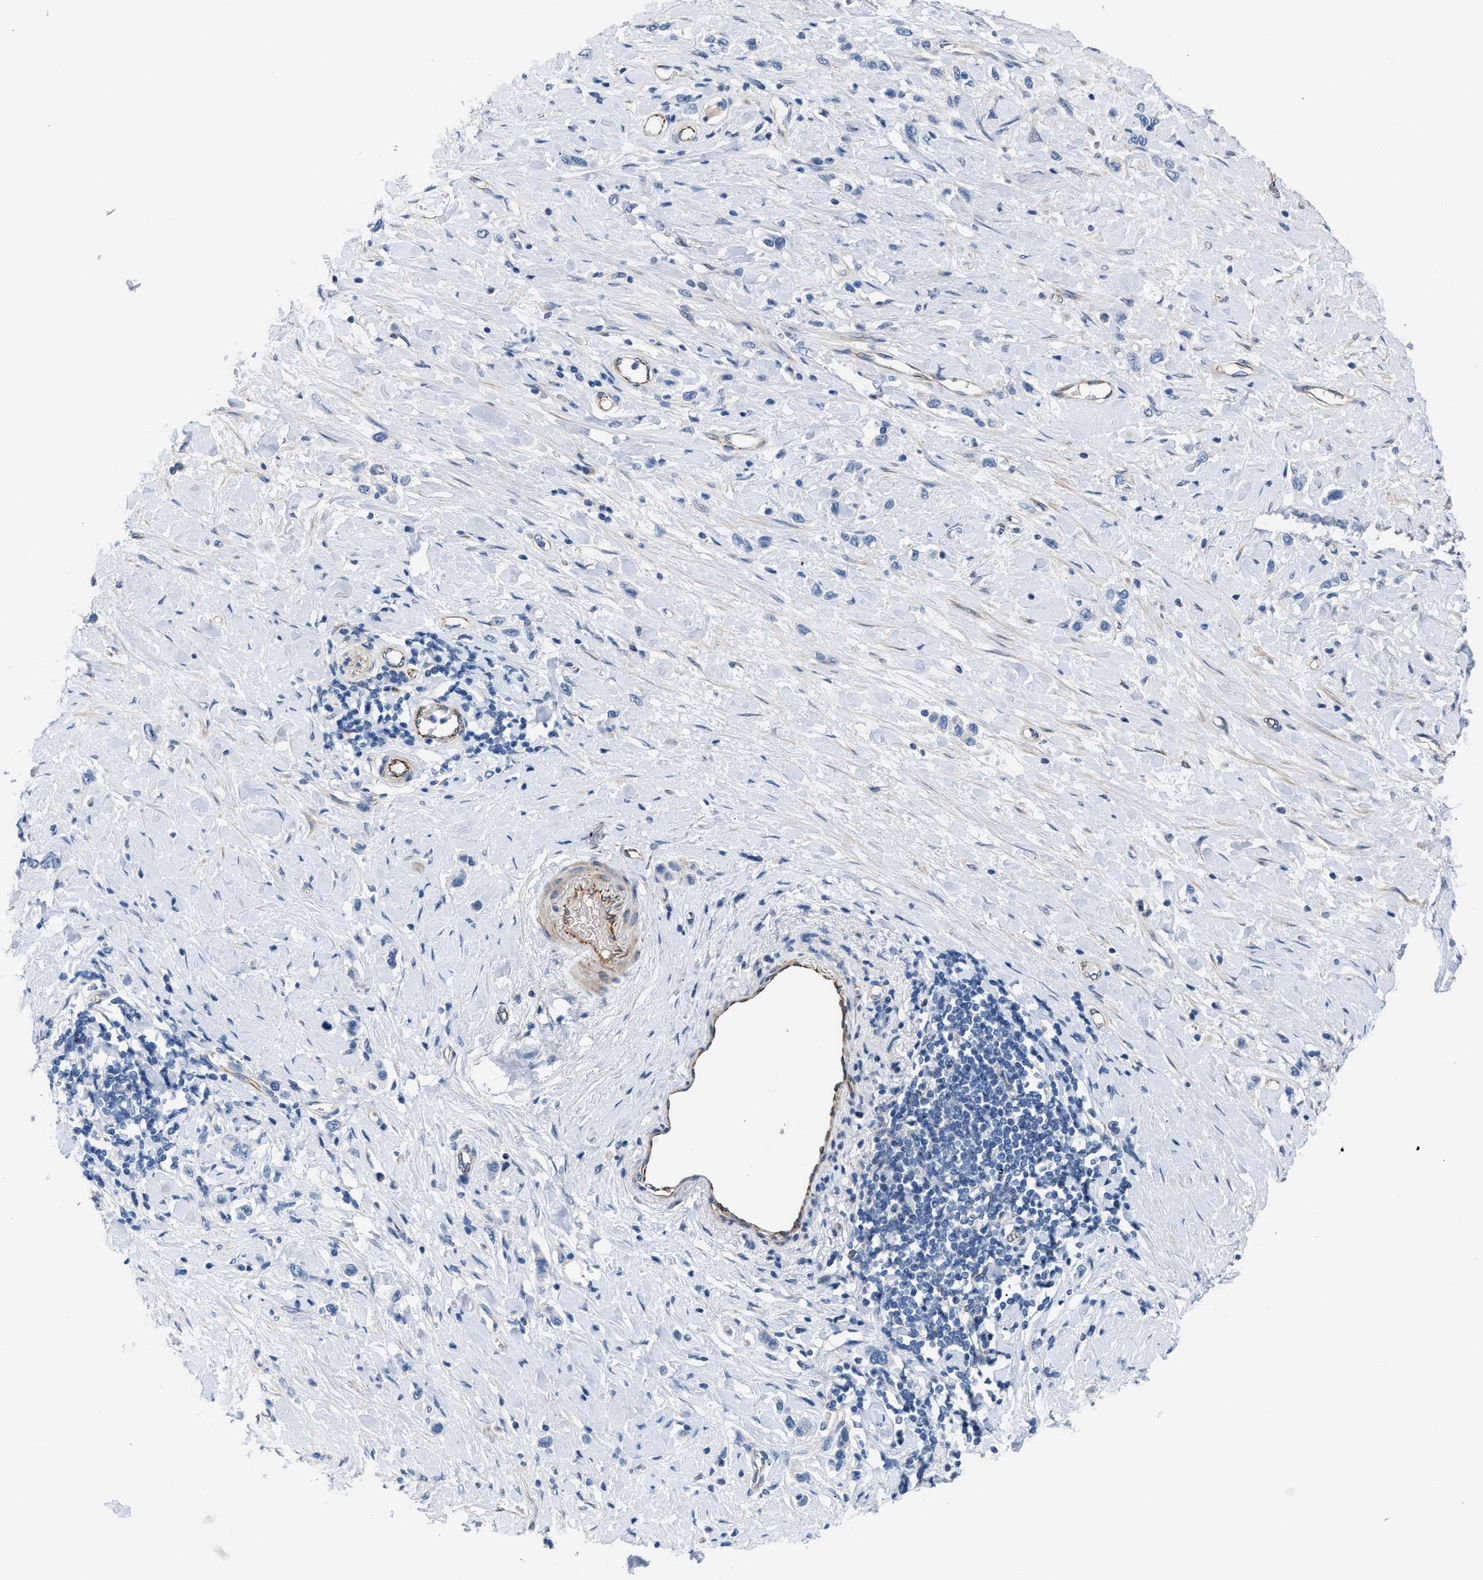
{"staining": {"intensity": "negative", "quantity": "none", "location": "none"}, "tissue": "stomach cancer", "cell_type": "Tumor cells", "image_type": "cancer", "snomed": [{"axis": "morphology", "description": "Adenocarcinoma, NOS"}, {"axis": "topography", "description": "Stomach"}], "caption": "Immunohistochemical staining of adenocarcinoma (stomach) demonstrates no significant expression in tumor cells.", "gene": "TFPI", "patient": {"sex": "female", "age": 65}}